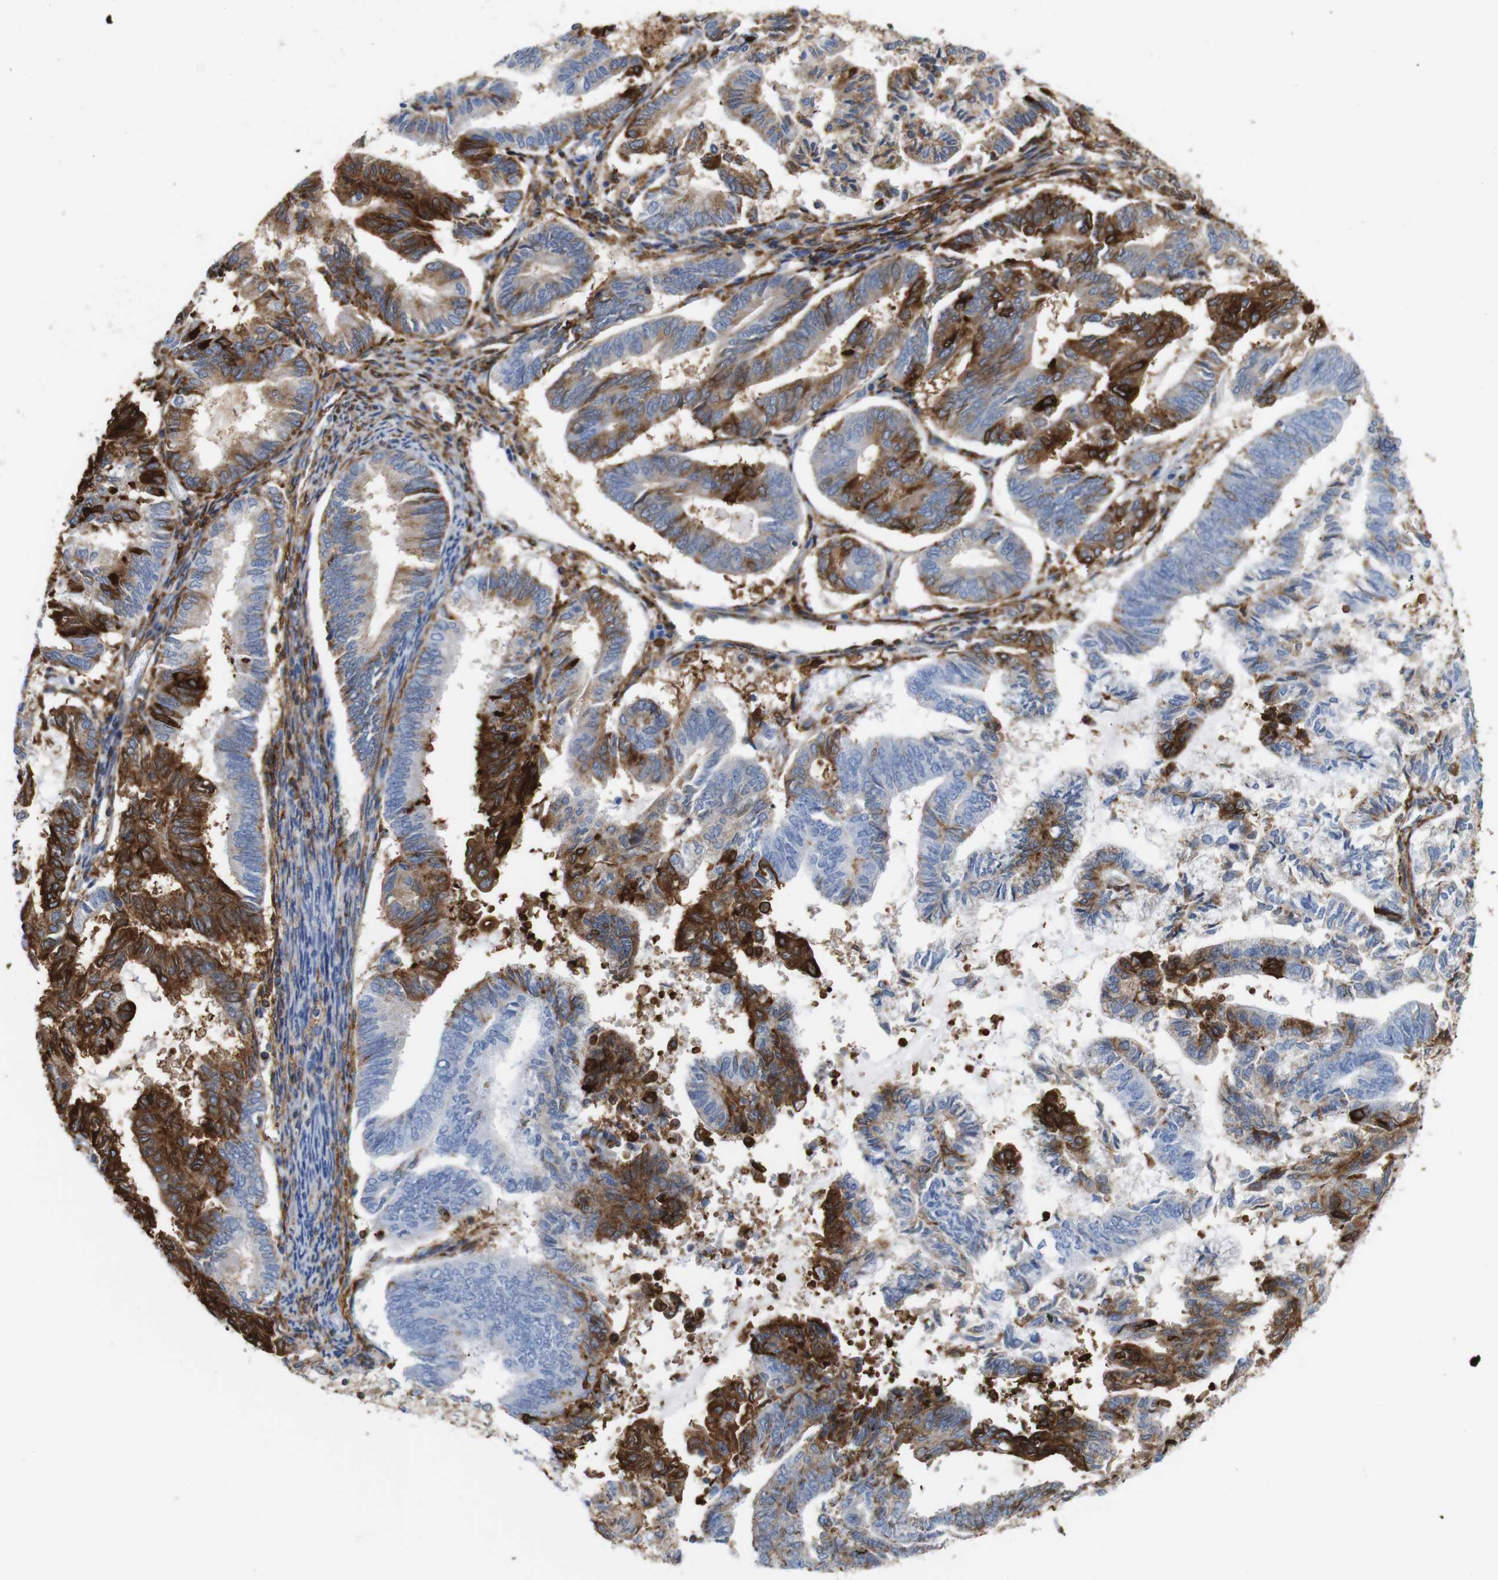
{"staining": {"intensity": "strong", "quantity": "25%-75%", "location": "cytoplasmic/membranous"}, "tissue": "endometrial cancer", "cell_type": "Tumor cells", "image_type": "cancer", "snomed": [{"axis": "morphology", "description": "Adenocarcinoma, NOS"}, {"axis": "topography", "description": "Endometrium"}], "caption": "The micrograph shows staining of endometrial adenocarcinoma, revealing strong cytoplasmic/membranous protein positivity (brown color) within tumor cells.", "gene": "ANXA1", "patient": {"sex": "female", "age": 86}}